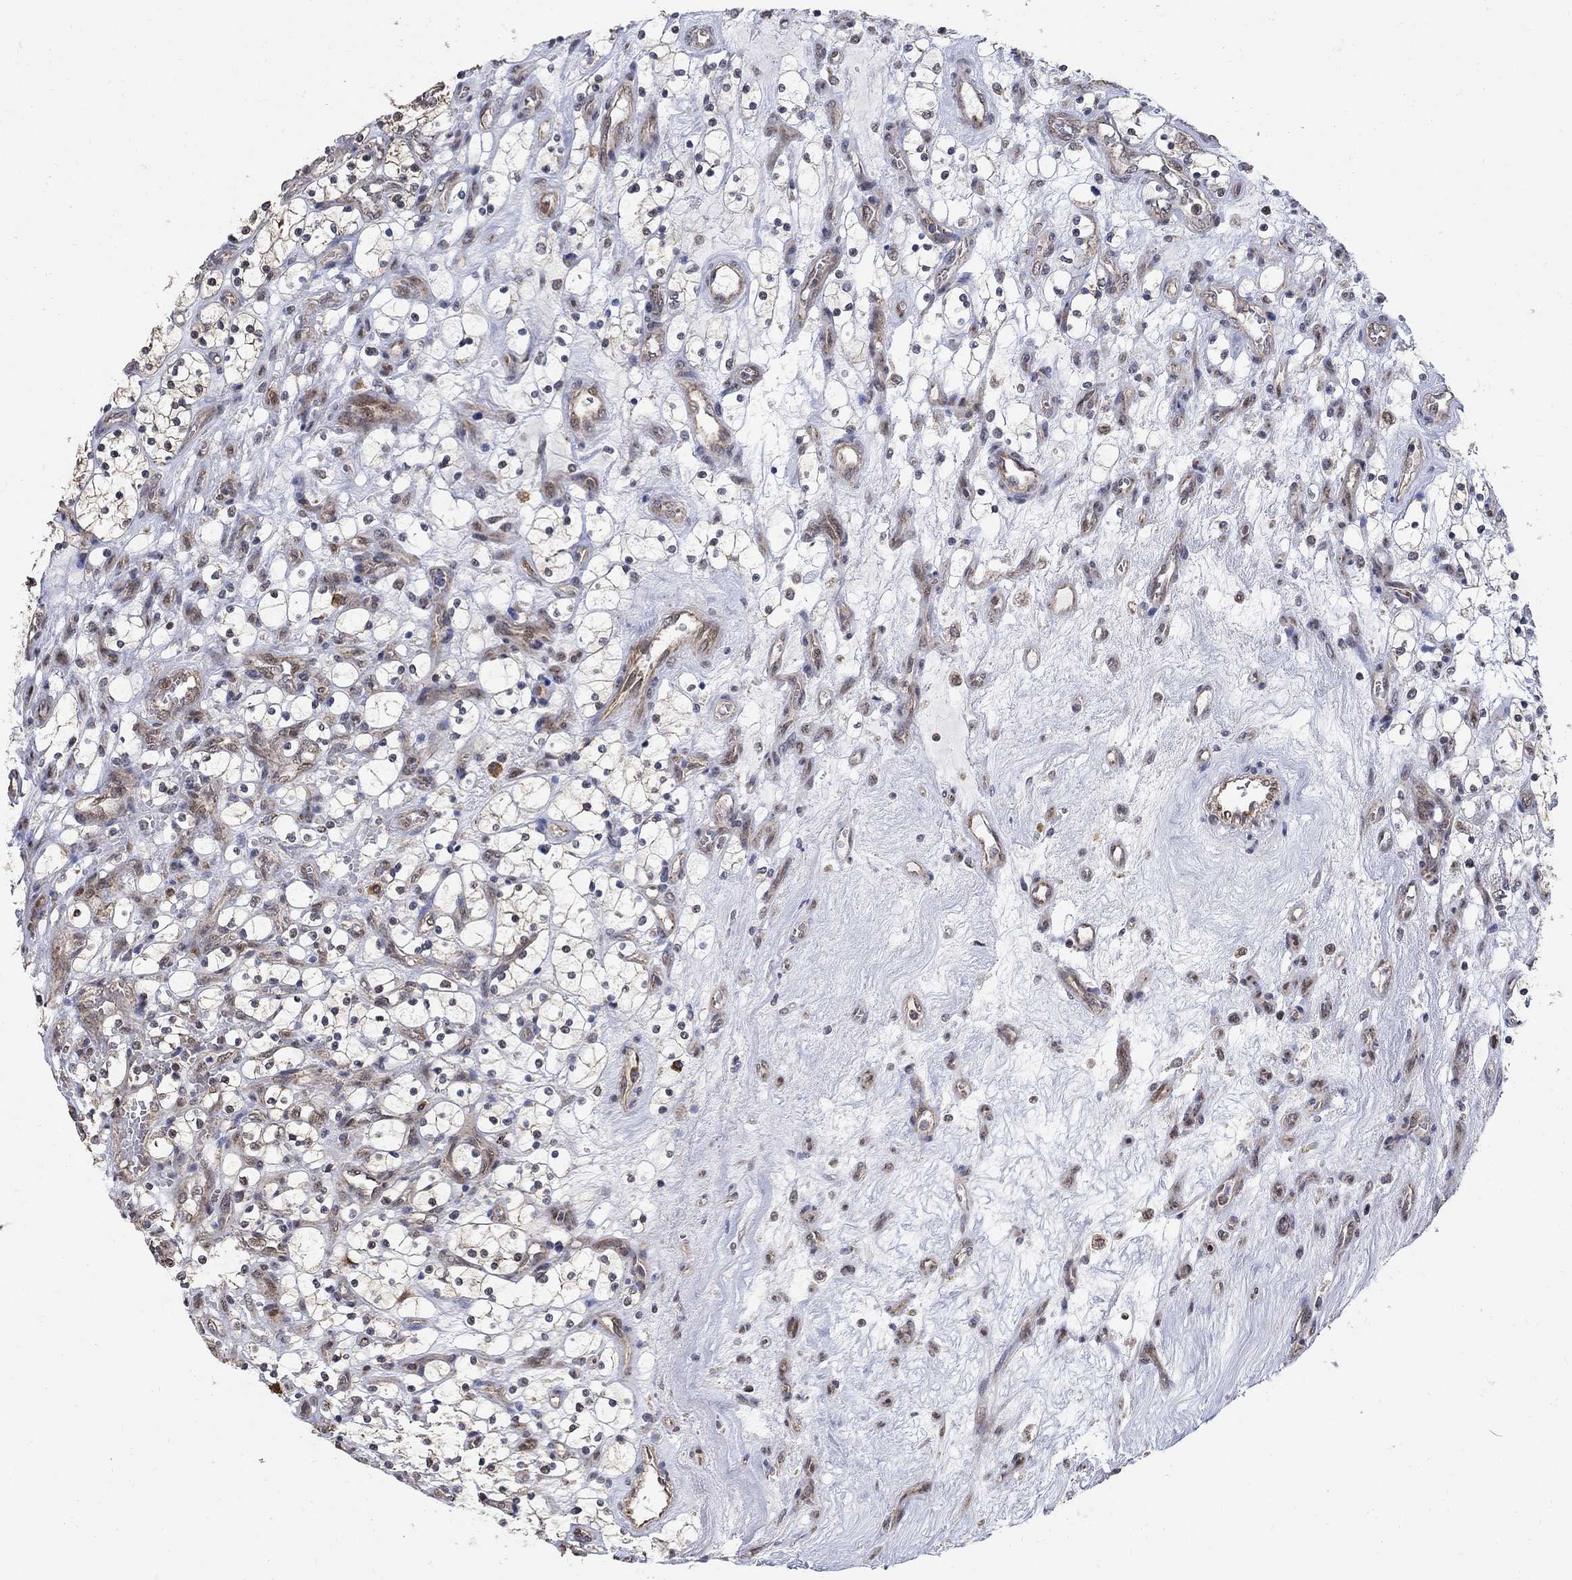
{"staining": {"intensity": "negative", "quantity": "none", "location": "none"}, "tissue": "renal cancer", "cell_type": "Tumor cells", "image_type": "cancer", "snomed": [{"axis": "morphology", "description": "Adenocarcinoma, NOS"}, {"axis": "topography", "description": "Kidney"}], "caption": "Immunohistochemical staining of renal adenocarcinoma reveals no significant positivity in tumor cells.", "gene": "ANKRA2", "patient": {"sex": "female", "age": 69}}